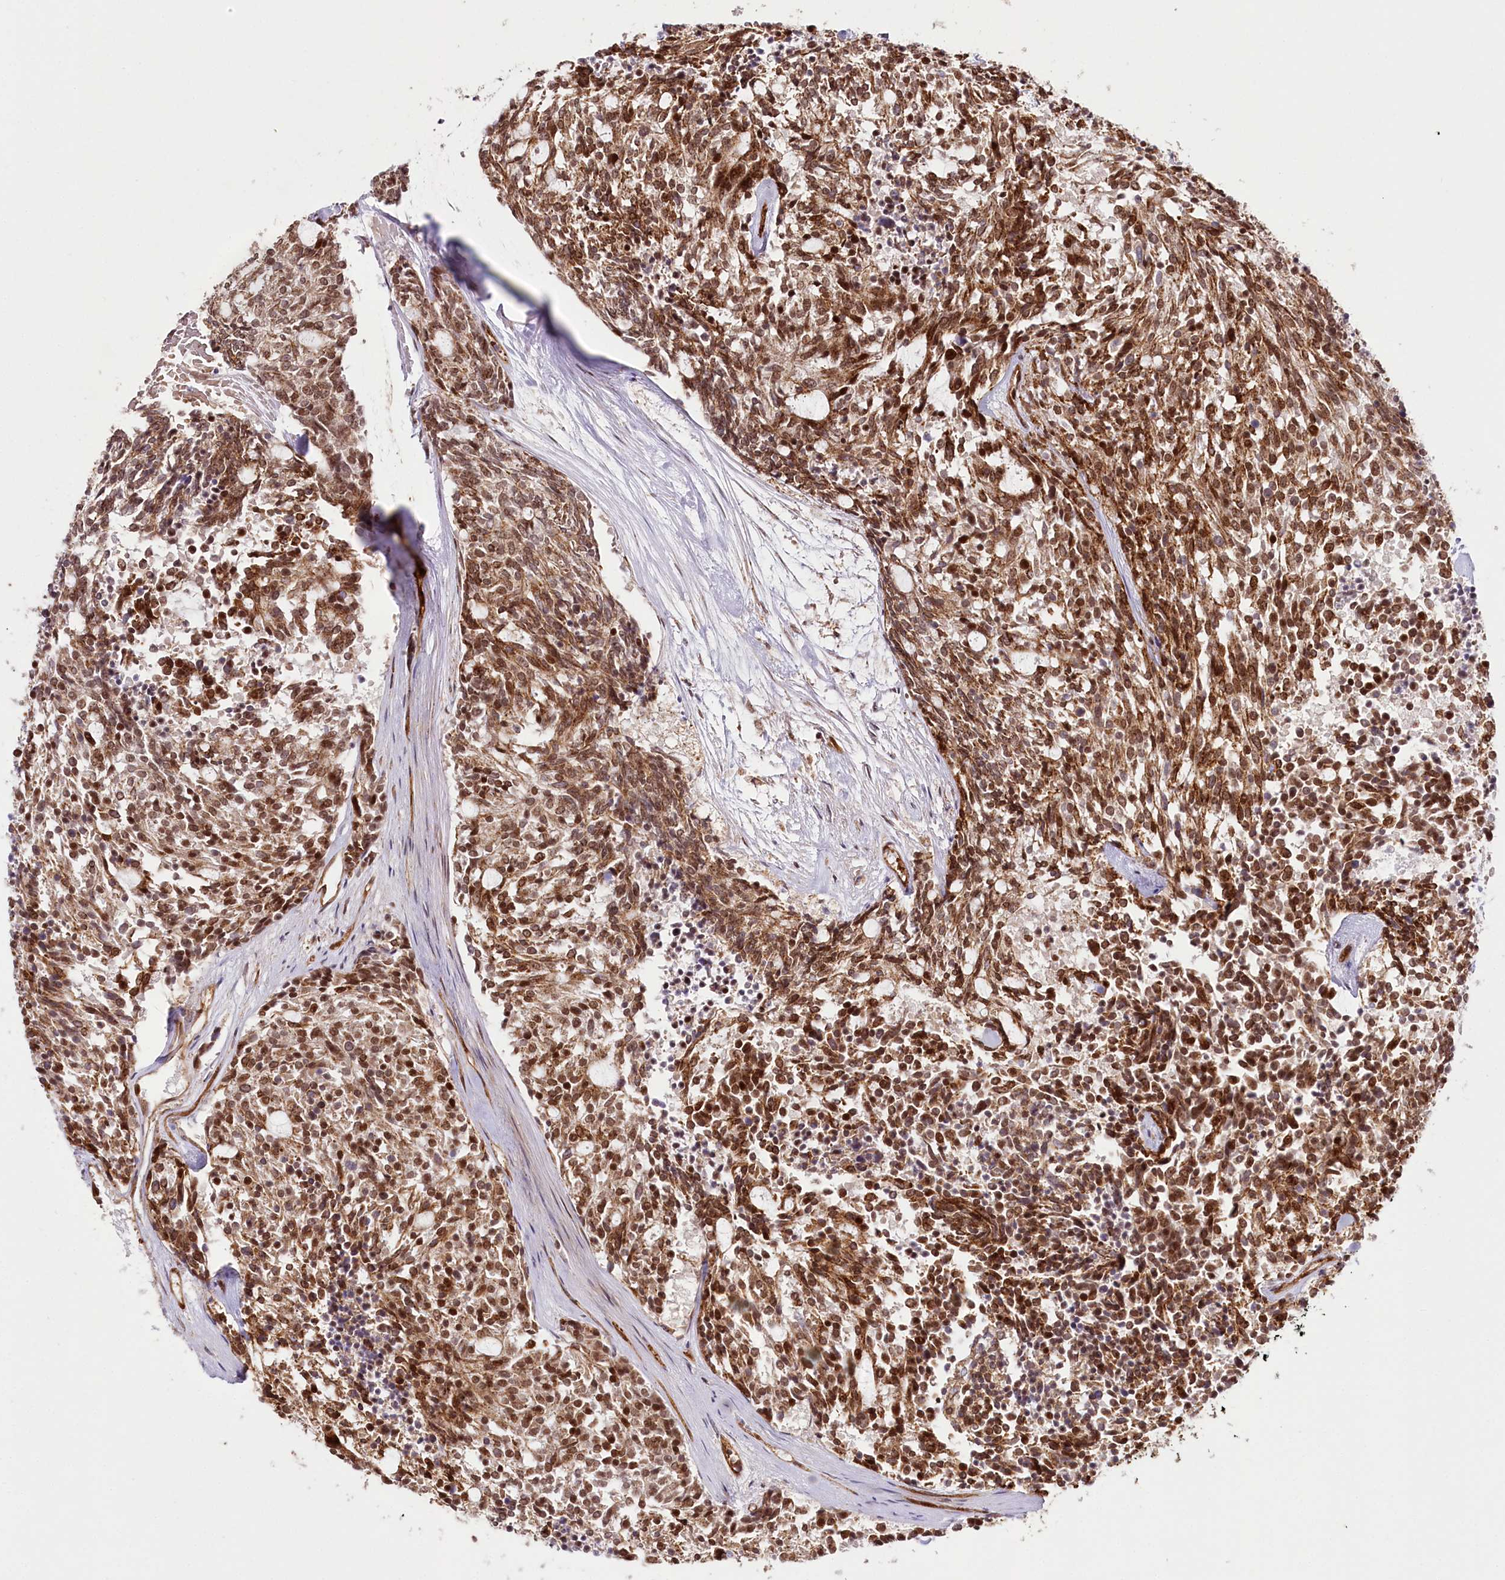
{"staining": {"intensity": "moderate", "quantity": ">75%", "location": "cytoplasmic/membranous,nuclear"}, "tissue": "carcinoid", "cell_type": "Tumor cells", "image_type": "cancer", "snomed": [{"axis": "morphology", "description": "Carcinoid, malignant, NOS"}, {"axis": "topography", "description": "Pancreas"}], "caption": "DAB immunohistochemical staining of human carcinoid (malignant) reveals moderate cytoplasmic/membranous and nuclear protein staining in approximately >75% of tumor cells.", "gene": "COPG1", "patient": {"sex": "female", "age": 54}}